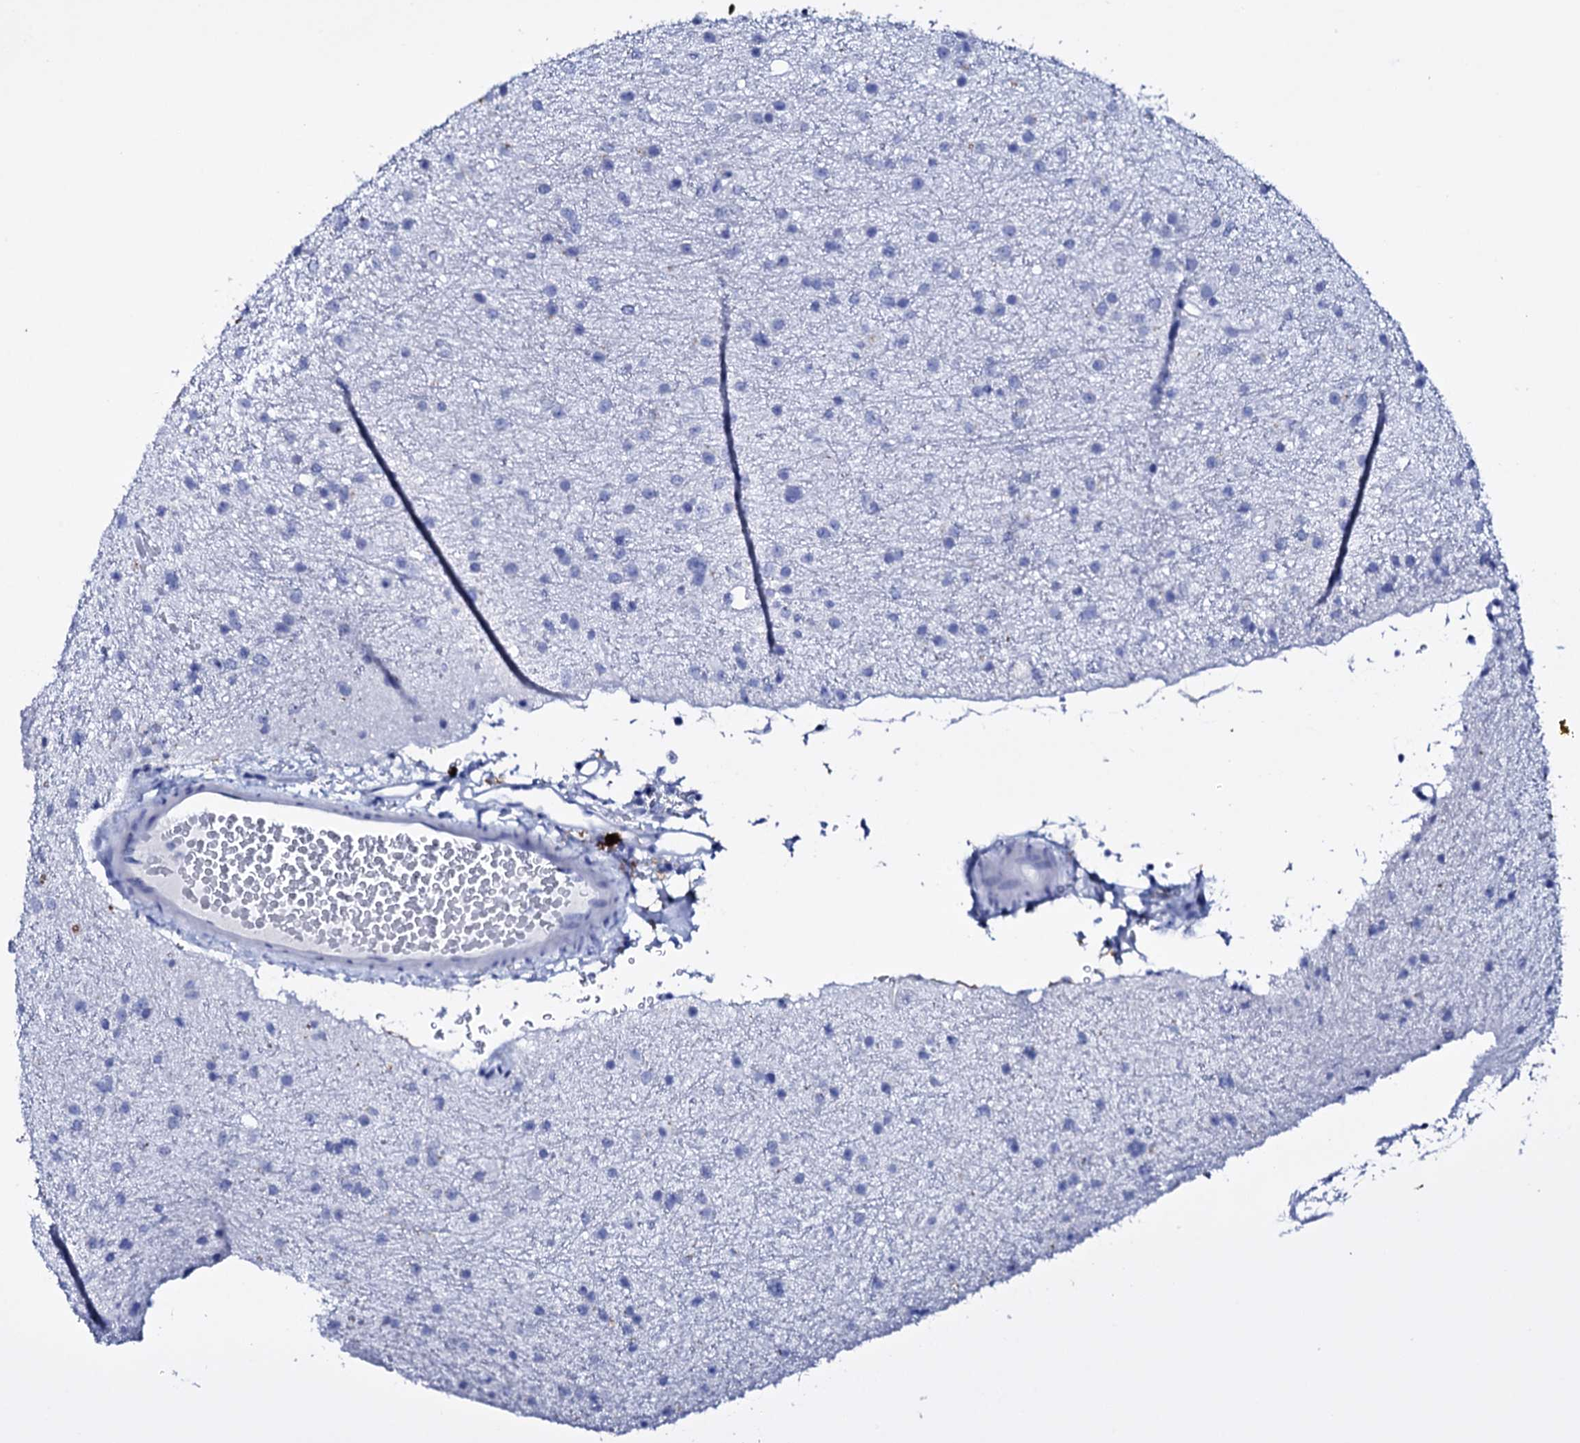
{"staining": {"intensity": "negative", "quantity": "none", "location": "none"}, "tissue": "glioma", "cell_type": "Tumor cells", "image_type": "cancer", "snomed": [{"axis": "morphology", "description": "Glioma, malignant, Low grade"}, {"axis": "topography", "description": "Cerebral cortex"}], "caption": "Malignant glioma (low-grade) stained for a protein using immunohistochemistry demonstrates no expression tumor cells.", "gene": "ITPRID2", "patient": {"sex": "female", "age": 39}}